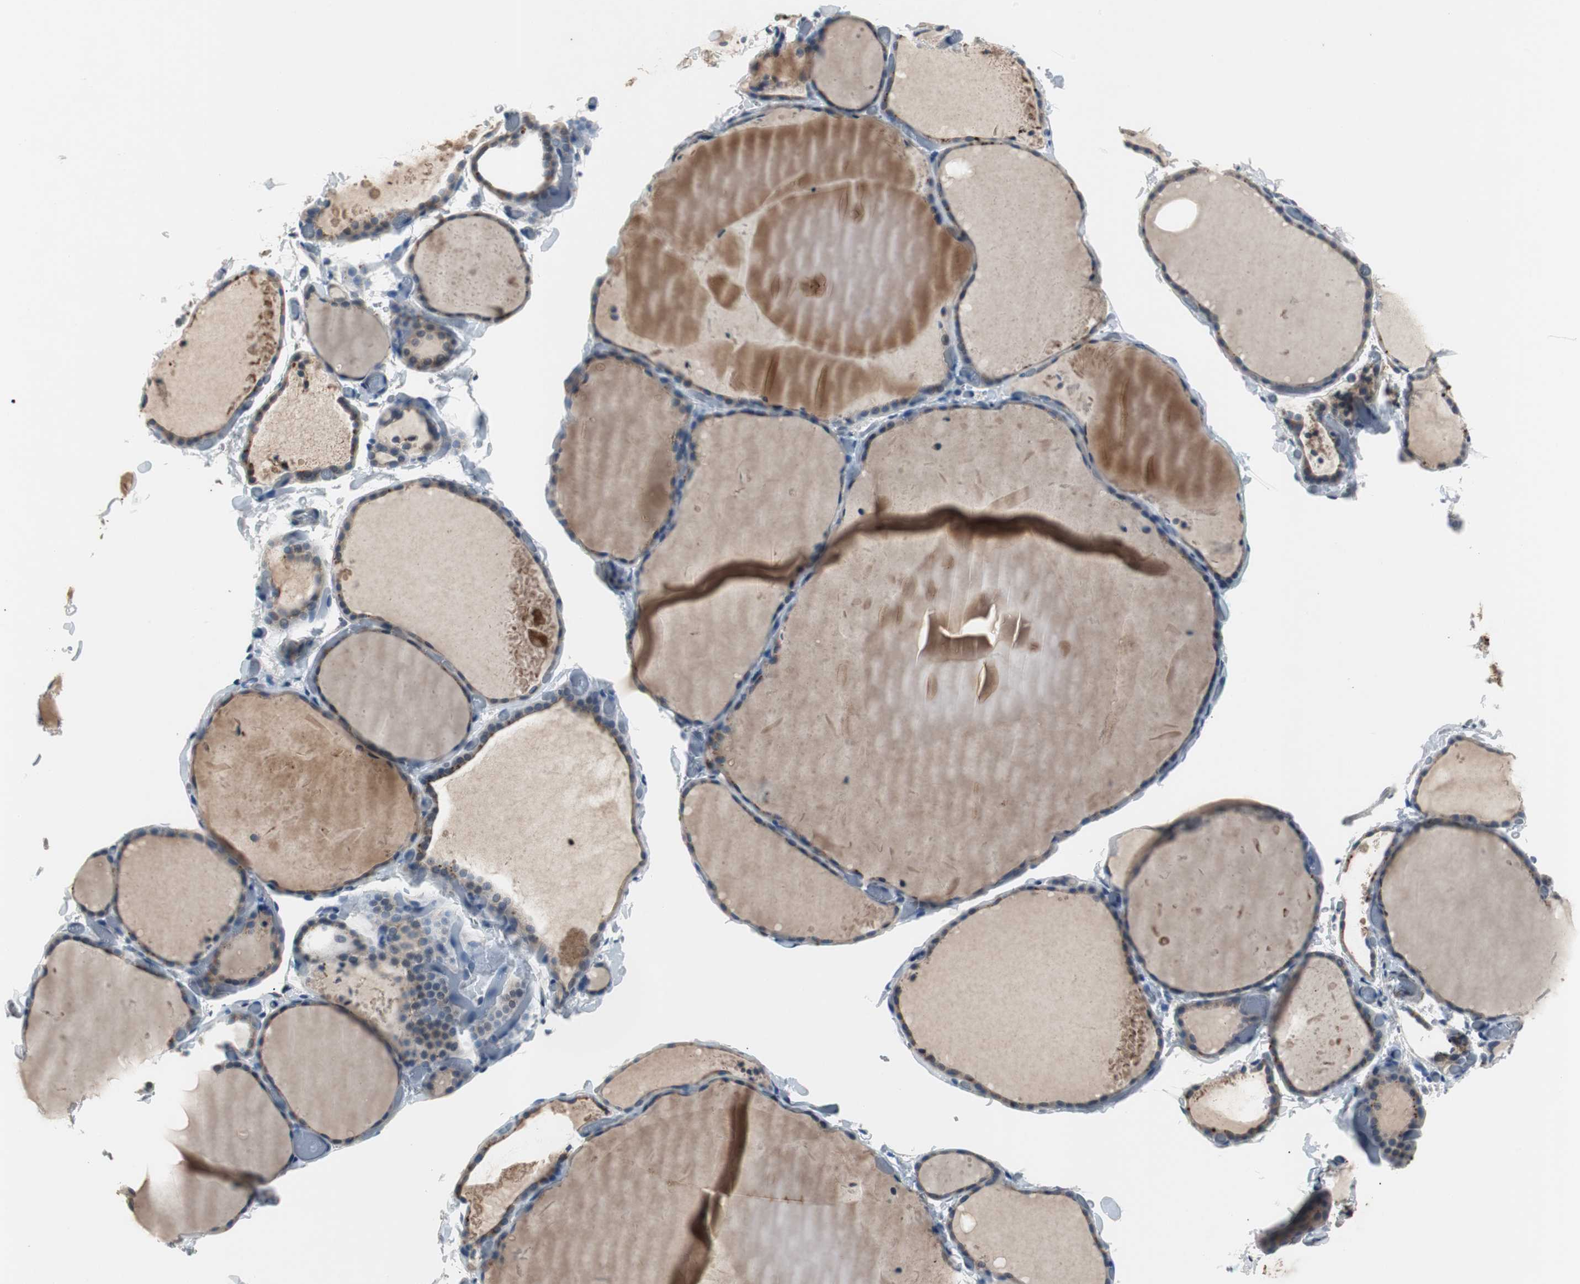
{"staining": {"intensity": "strong", "quantity": ">75%", "location": "cytoplasmic/membranous"}, "tissue": "thyroid gland", "cell_type": "Glandular cells", "image_type": "normal", "snomed": [{"axis": "morphology", "description": "Normal tissue, NOS"}, {"axis": "topography", "description": "Thyroid gland"}], "caption": "Protein staining of unremarkable thyroid gland exhibits strong cytoplasmic/membranous staining in about >75% of glandular cells. Using DAB (brown) and hematoxylin (blue) stains, captured at high magnification using brightfield microscopy.", "gene": "PCYT1B", "patient": {"sex": "female", "age": 22}}